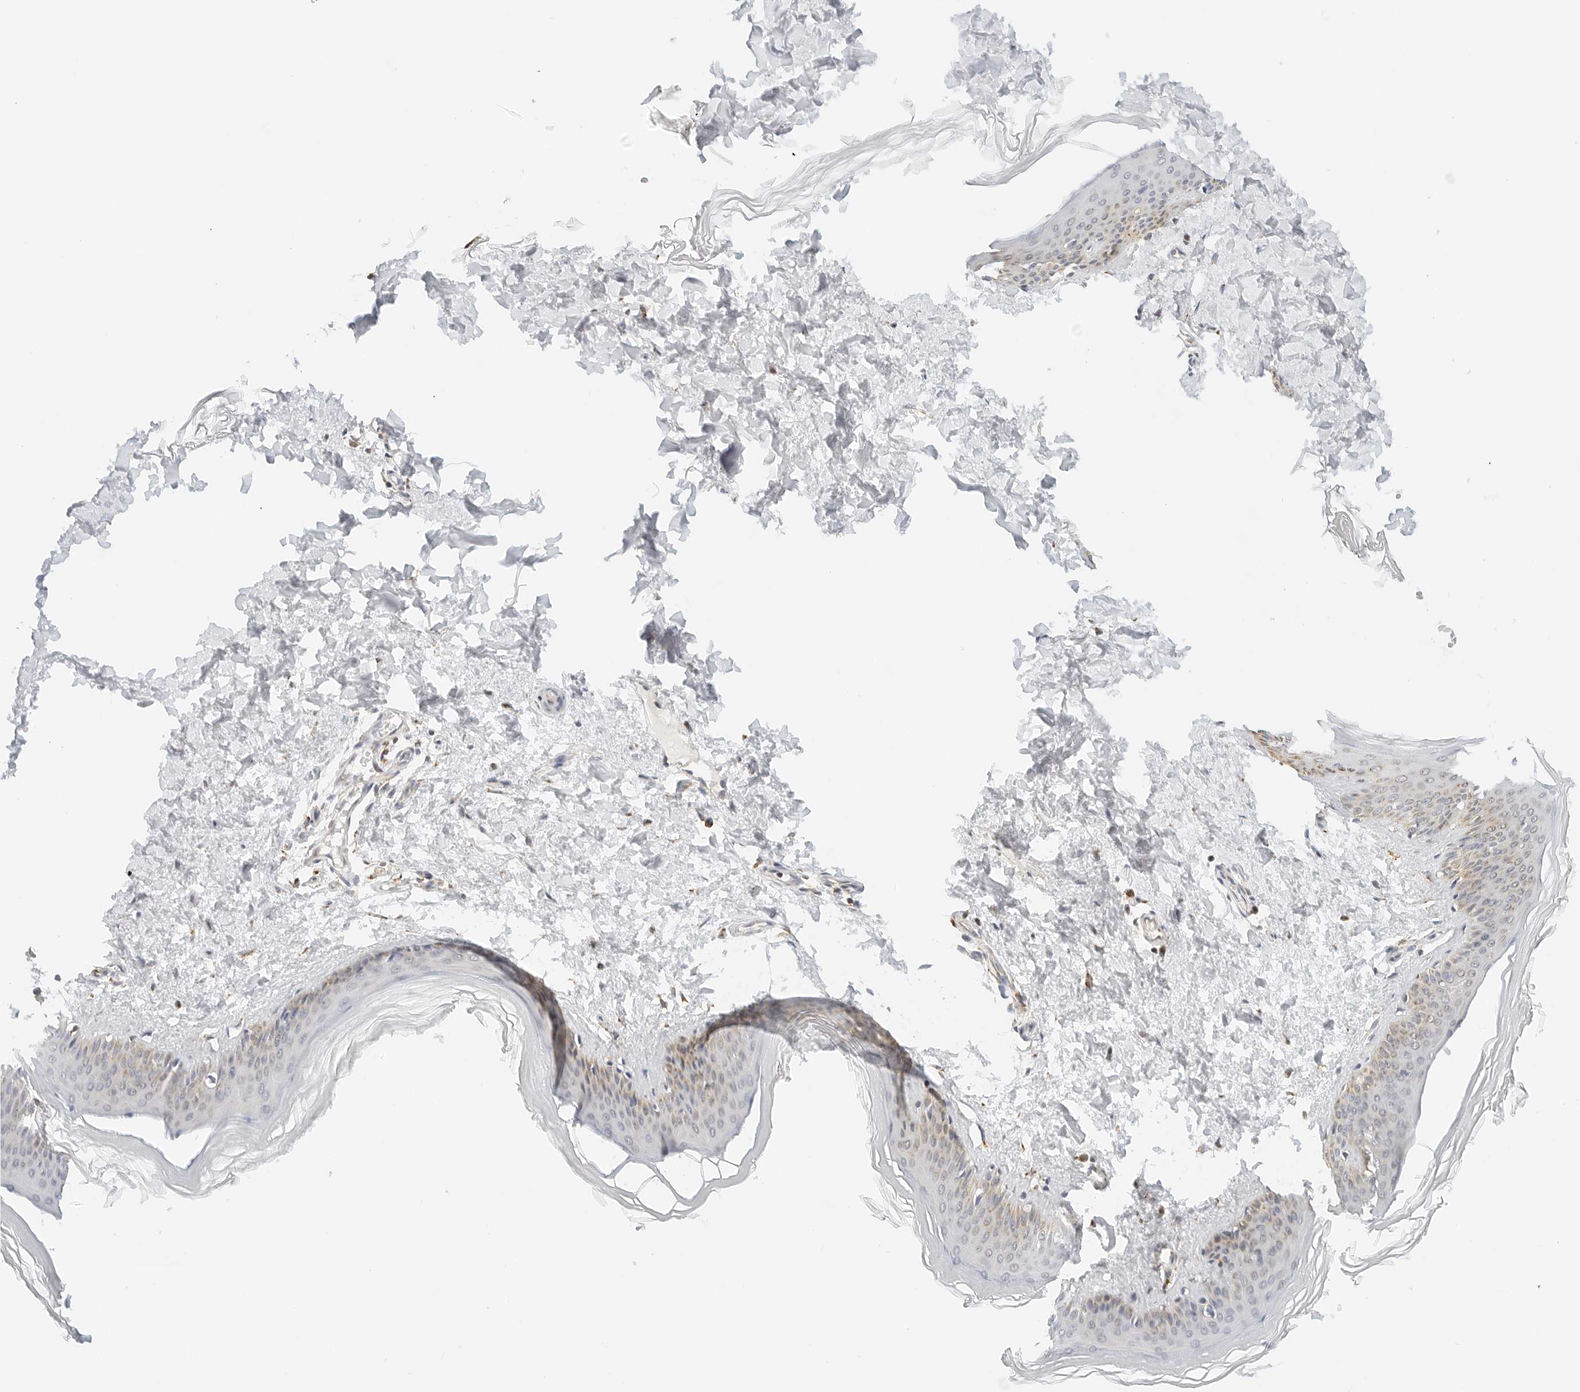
{"staining": {"intensity": "moderate", "quantity": ">75%", "location": "cytoplasmic/membranous"}, "tissue": "skin", "cell_type": "Fibroblasts", "image_type": "normal", "snomed": [{"axis": "morphology", "description": "Normal tissue, NOS"}, {"axis": "topography", "description": "Skin"}], "caption": "Protein staining demonstrates moderate cytoplasmic/membranous expression in about >75% of fibroblasts in normal skin. The staining is performed using DAB brown chromogen to label protein expression. The nuclei are counter-stained blue using hematoxylin.", "gene": "ATL1", "patient": {"sex": "female", "age": 27}}